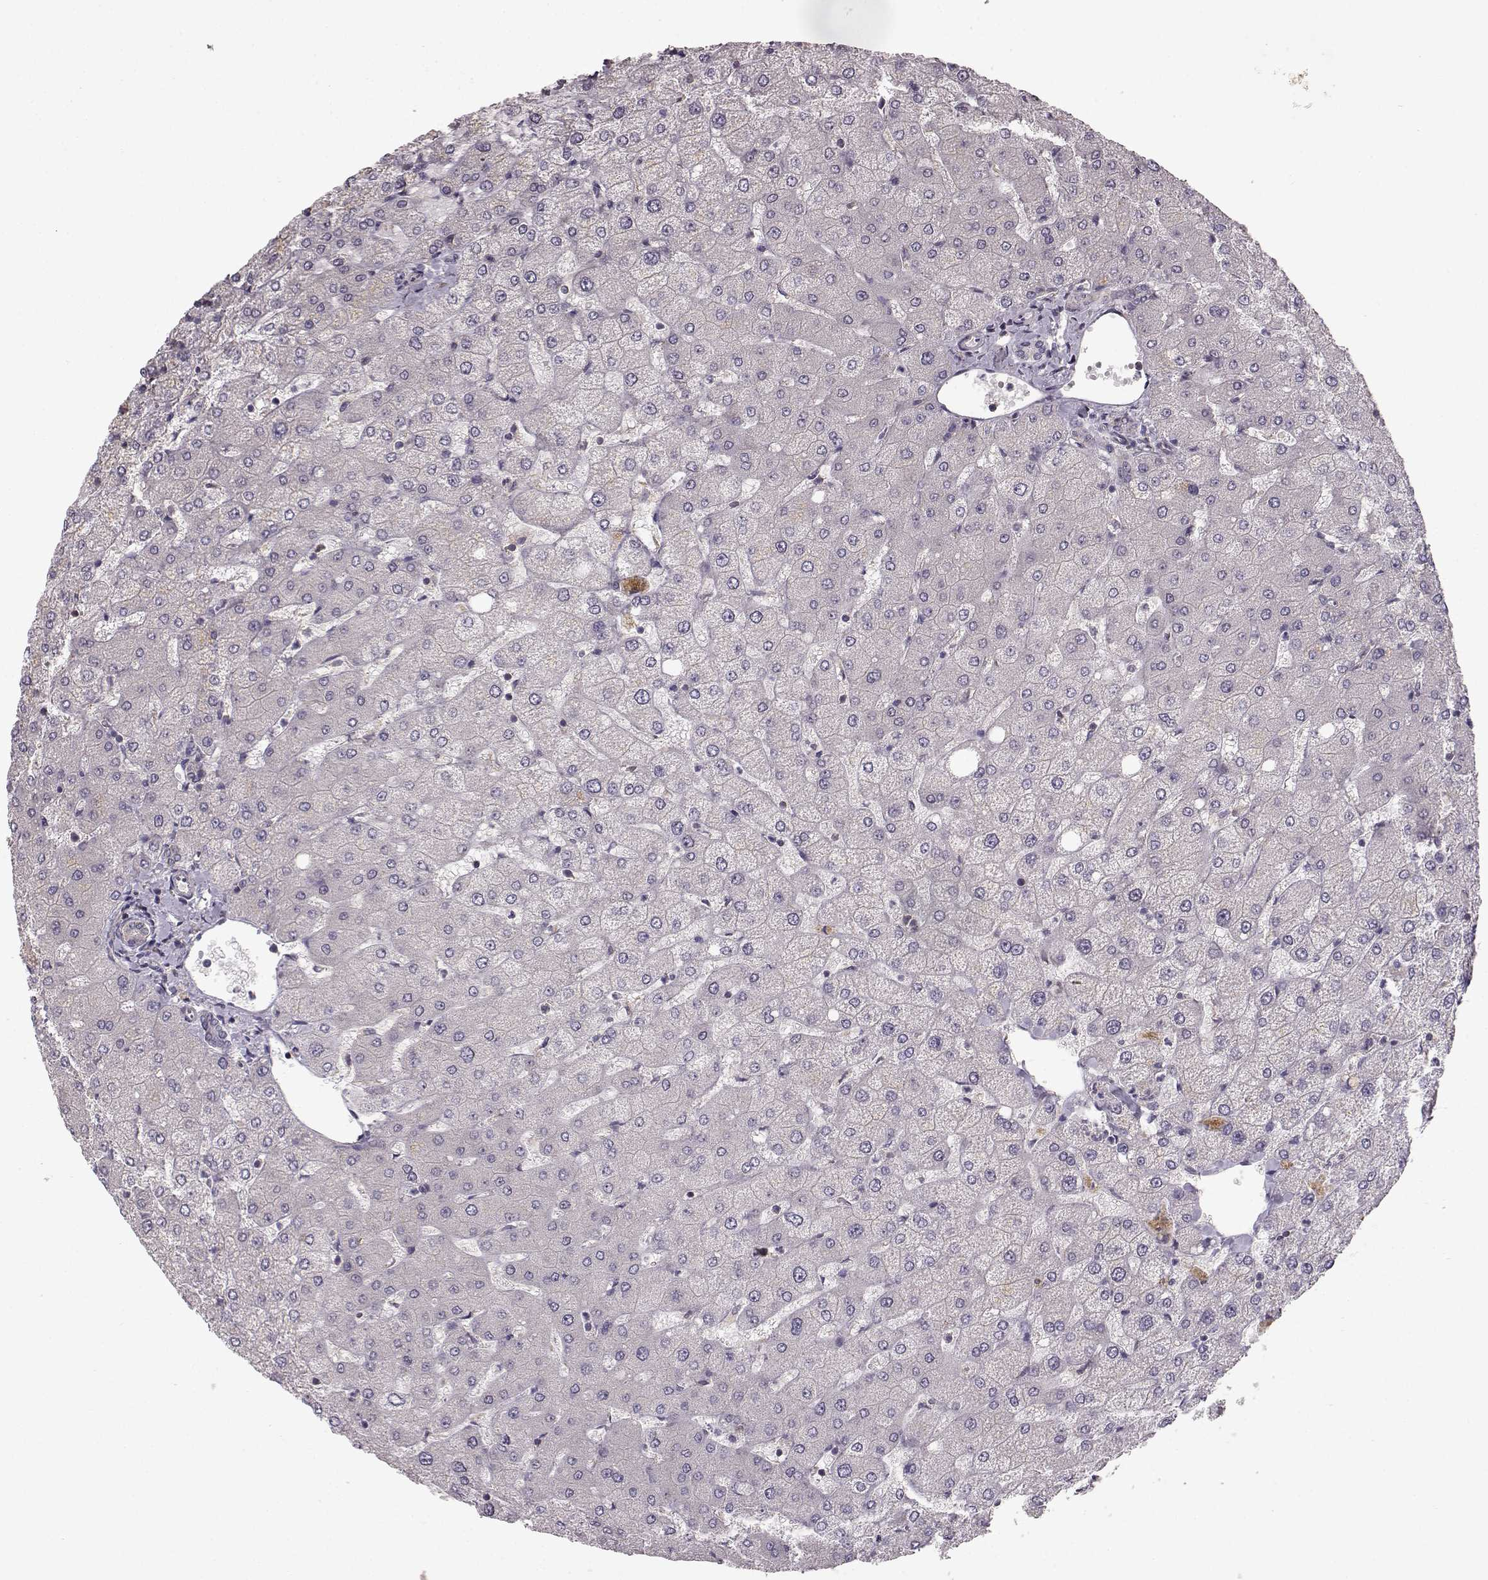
{"staining": {"intensity": "negative", "quantity": "none", "location": "none"}, "tissue": "liver", "cell_type": "Cholangiocytes", "image_type": "normal", "snomed": [{"axis": "morphology", "description": "Normal tissue, NOS"}, {"axis": "topography", "description": "Liver"}], "caption": "A micrograph of liver stained for a protein exhibits no brown staining in cholangiocytes. (DAB (3,3'-diaminobenzidine) immunohistochemistry (IHC) visualized using brightfield microscopy, high magnification).", "gene": "ERBB3", "patient": {"sex": "female", "age": 54}}